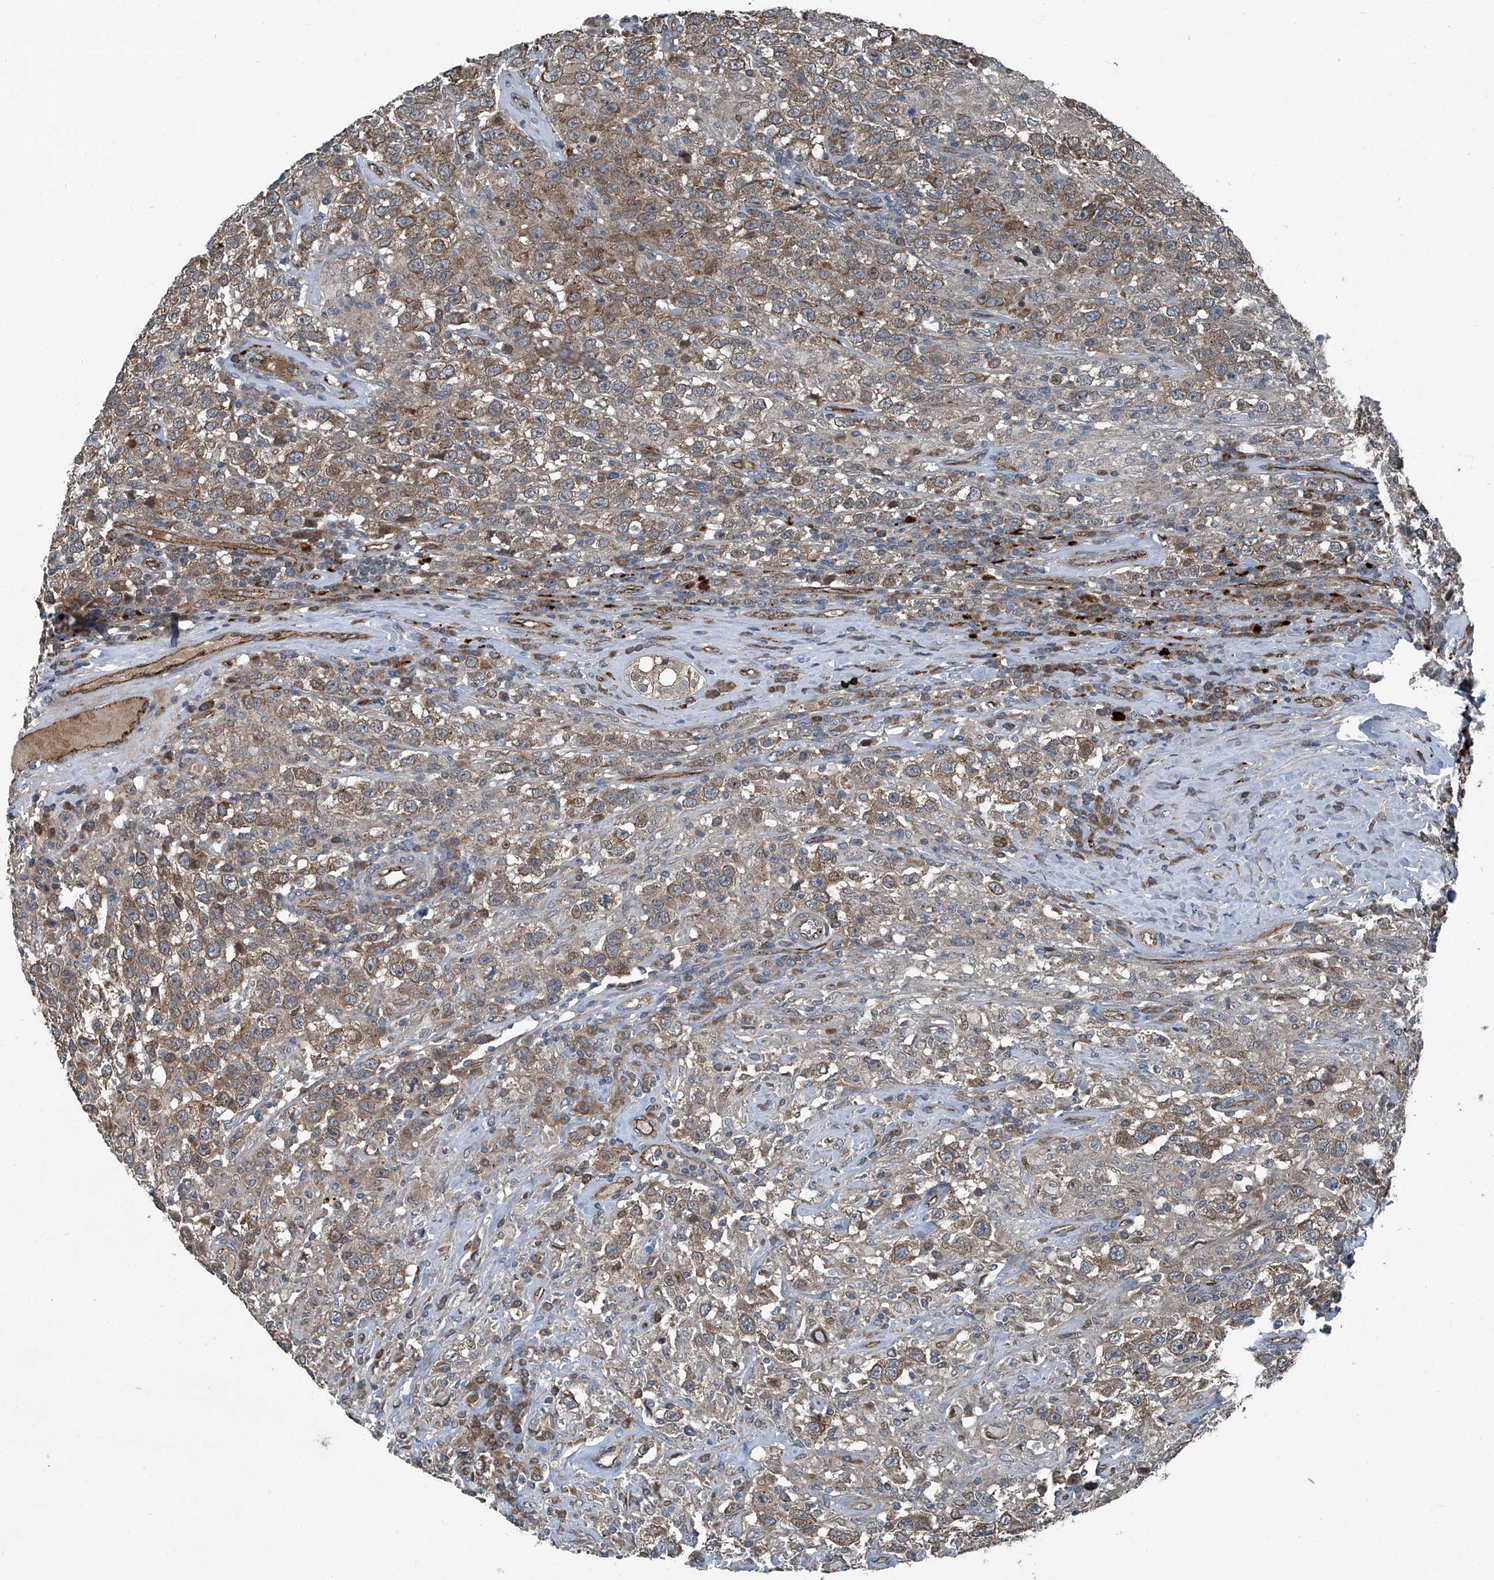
{"staining": {"intensity": "moderate", "quantity": ">75%", "location": "cytoplasmic/membranous"}, "tissue": "testis cancer", "cell_type": "Tumor cells", "image_type": "cancer", "snomed": [{"axis": "morphology", "description": "Seminoma, NOS"}, {"axis": "topography", "description": "Testis"}], "caption": "Testis cancer (seminoma) stained with a protein marker demonstrates moderate staining in tumor cells.", "gene": "SENP2", "patient": {"sex": "male", "age": 41}}